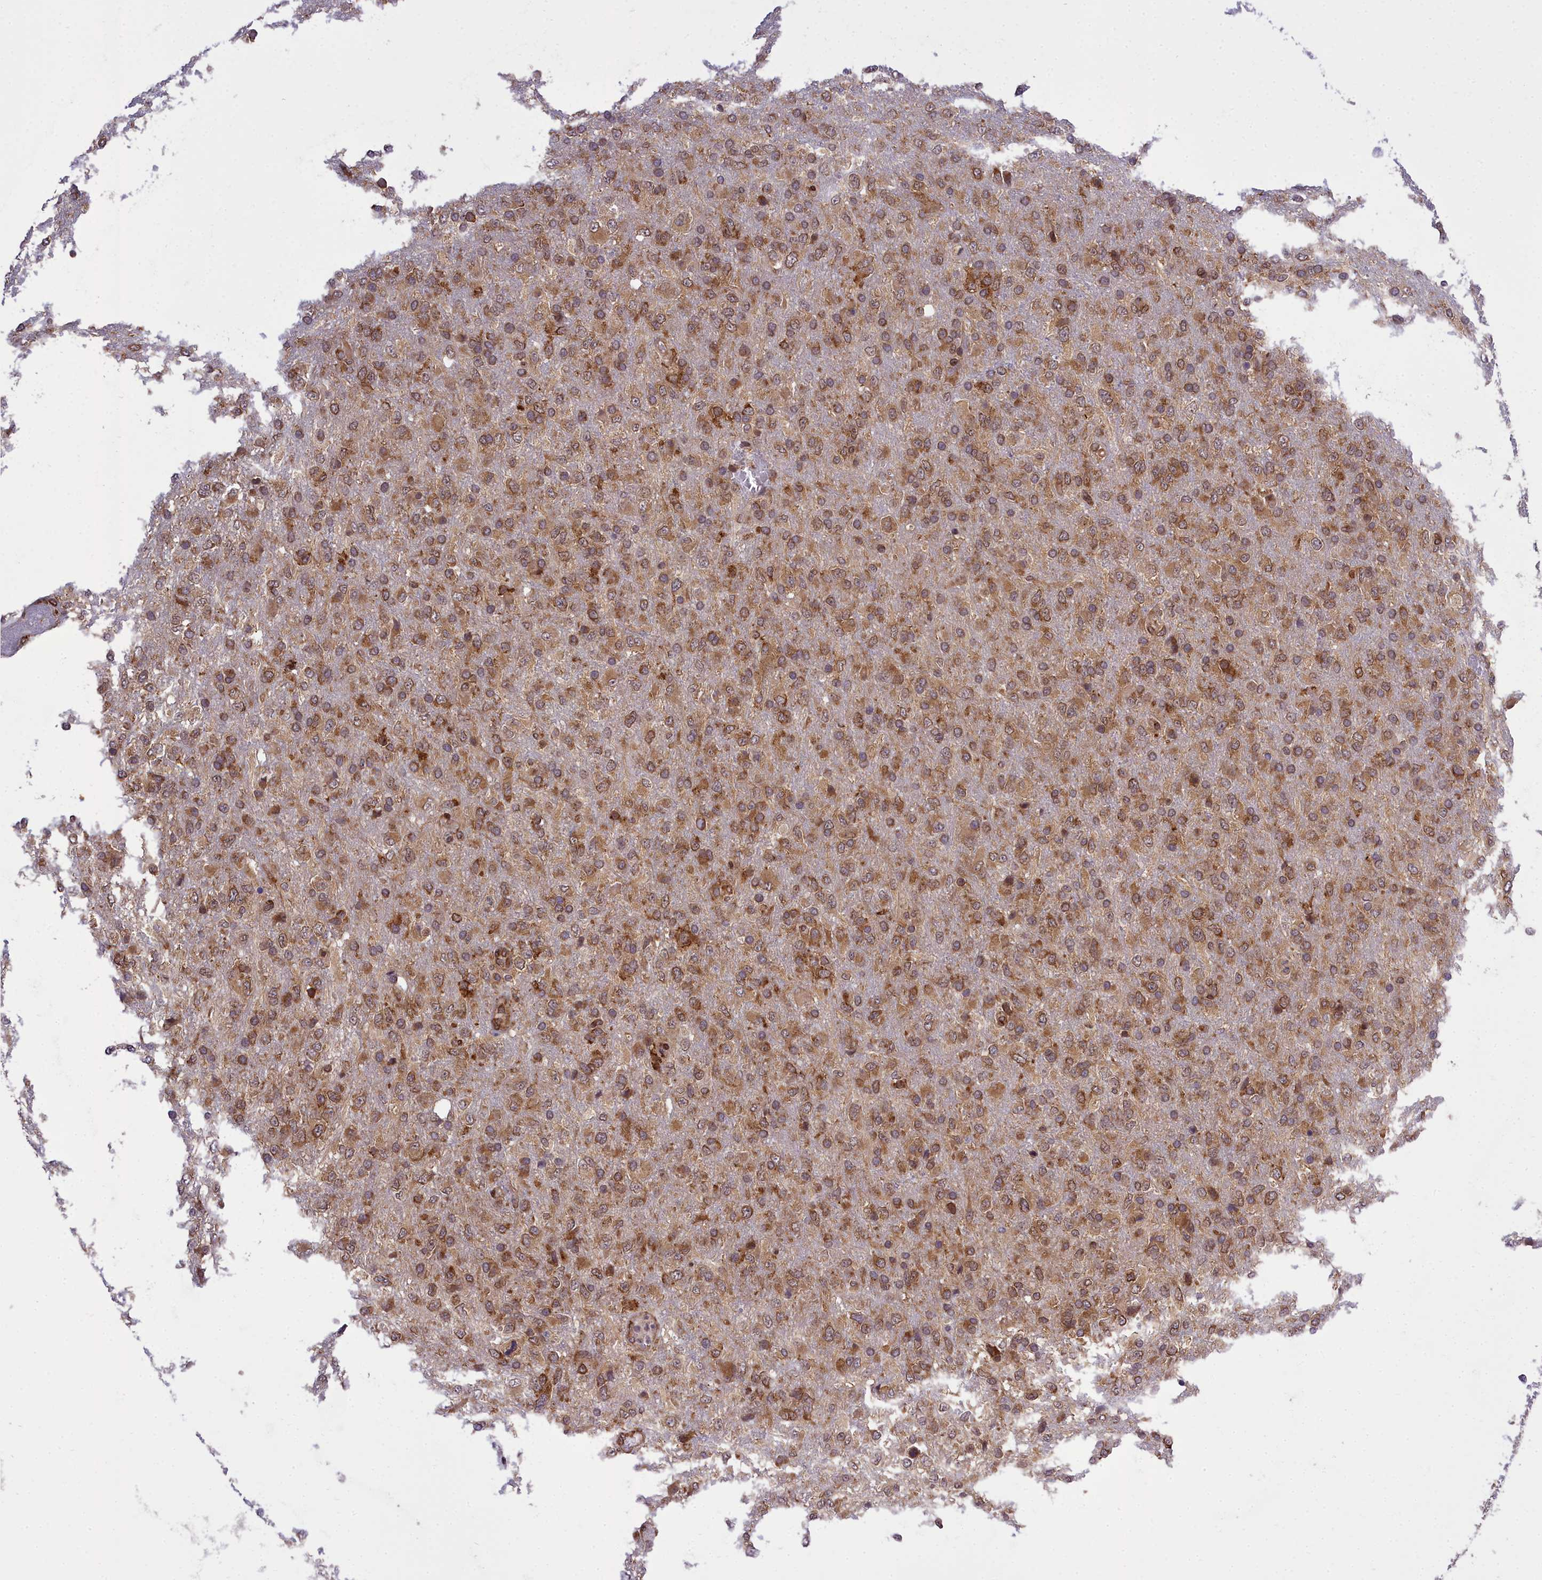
{"staining": {"intensity": "moderate", "quantity": ">75%", "location": "cytoplasmic/membranous"}, "tissue": "glioma", "cell_type": "Tumor cells", "image_type": "cancer", "snomed": [{"axis": "morphology", "description": "Glioma, malignant, High grade"}, {"axis": "topography", "description": "Brain"}], "caption": "Immunohistochemistry of malignant glioma (high-grade) reveals medium levels of moderate cytoplasmic/membranous expression in about >75% of tumor cells.", "gene": "DHCR7", "patient": {"sex": "female", "age": 74}}